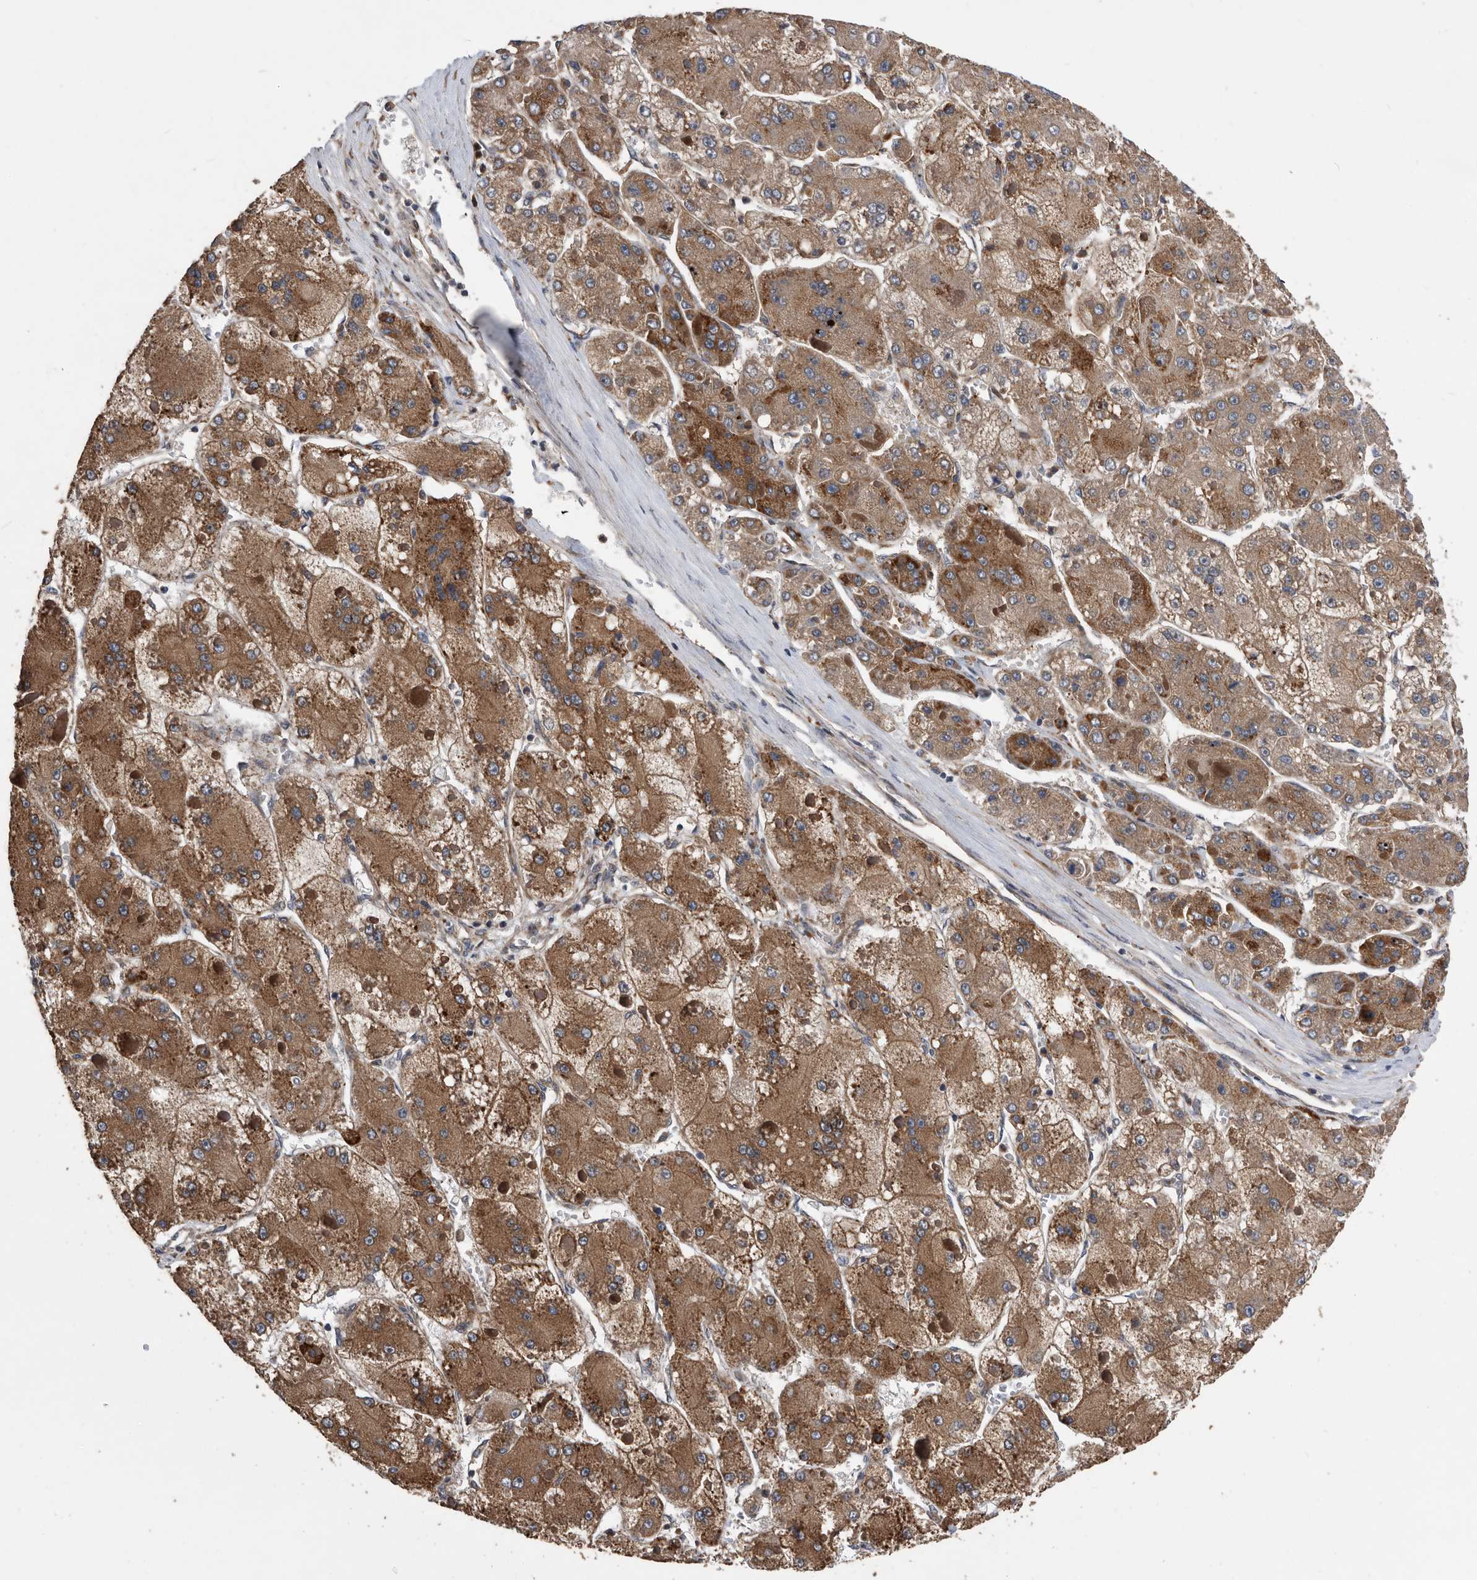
{"staining": {"intensity": "moderate", "quantity": ">75%", "location": "cytoplasmic/membranous"}, "tissue": "liver cancer", "cell_type": "Tumor cells", "image_type": "cancer", "snomed": [{"axis": "morphology", "description": "Carcinoma, Hepatocellular, NOS"}, {"axis": "topography", "description": "Liver"}], "caption": "About >75% of tumor cells in human liver cancer demonstrate moderate cytoplasmic/membranous protein positivity as visualized by brown immunohistochemical staining.", "gene": "SERINC2", "patient": {"sex": "female", "age": 73}}